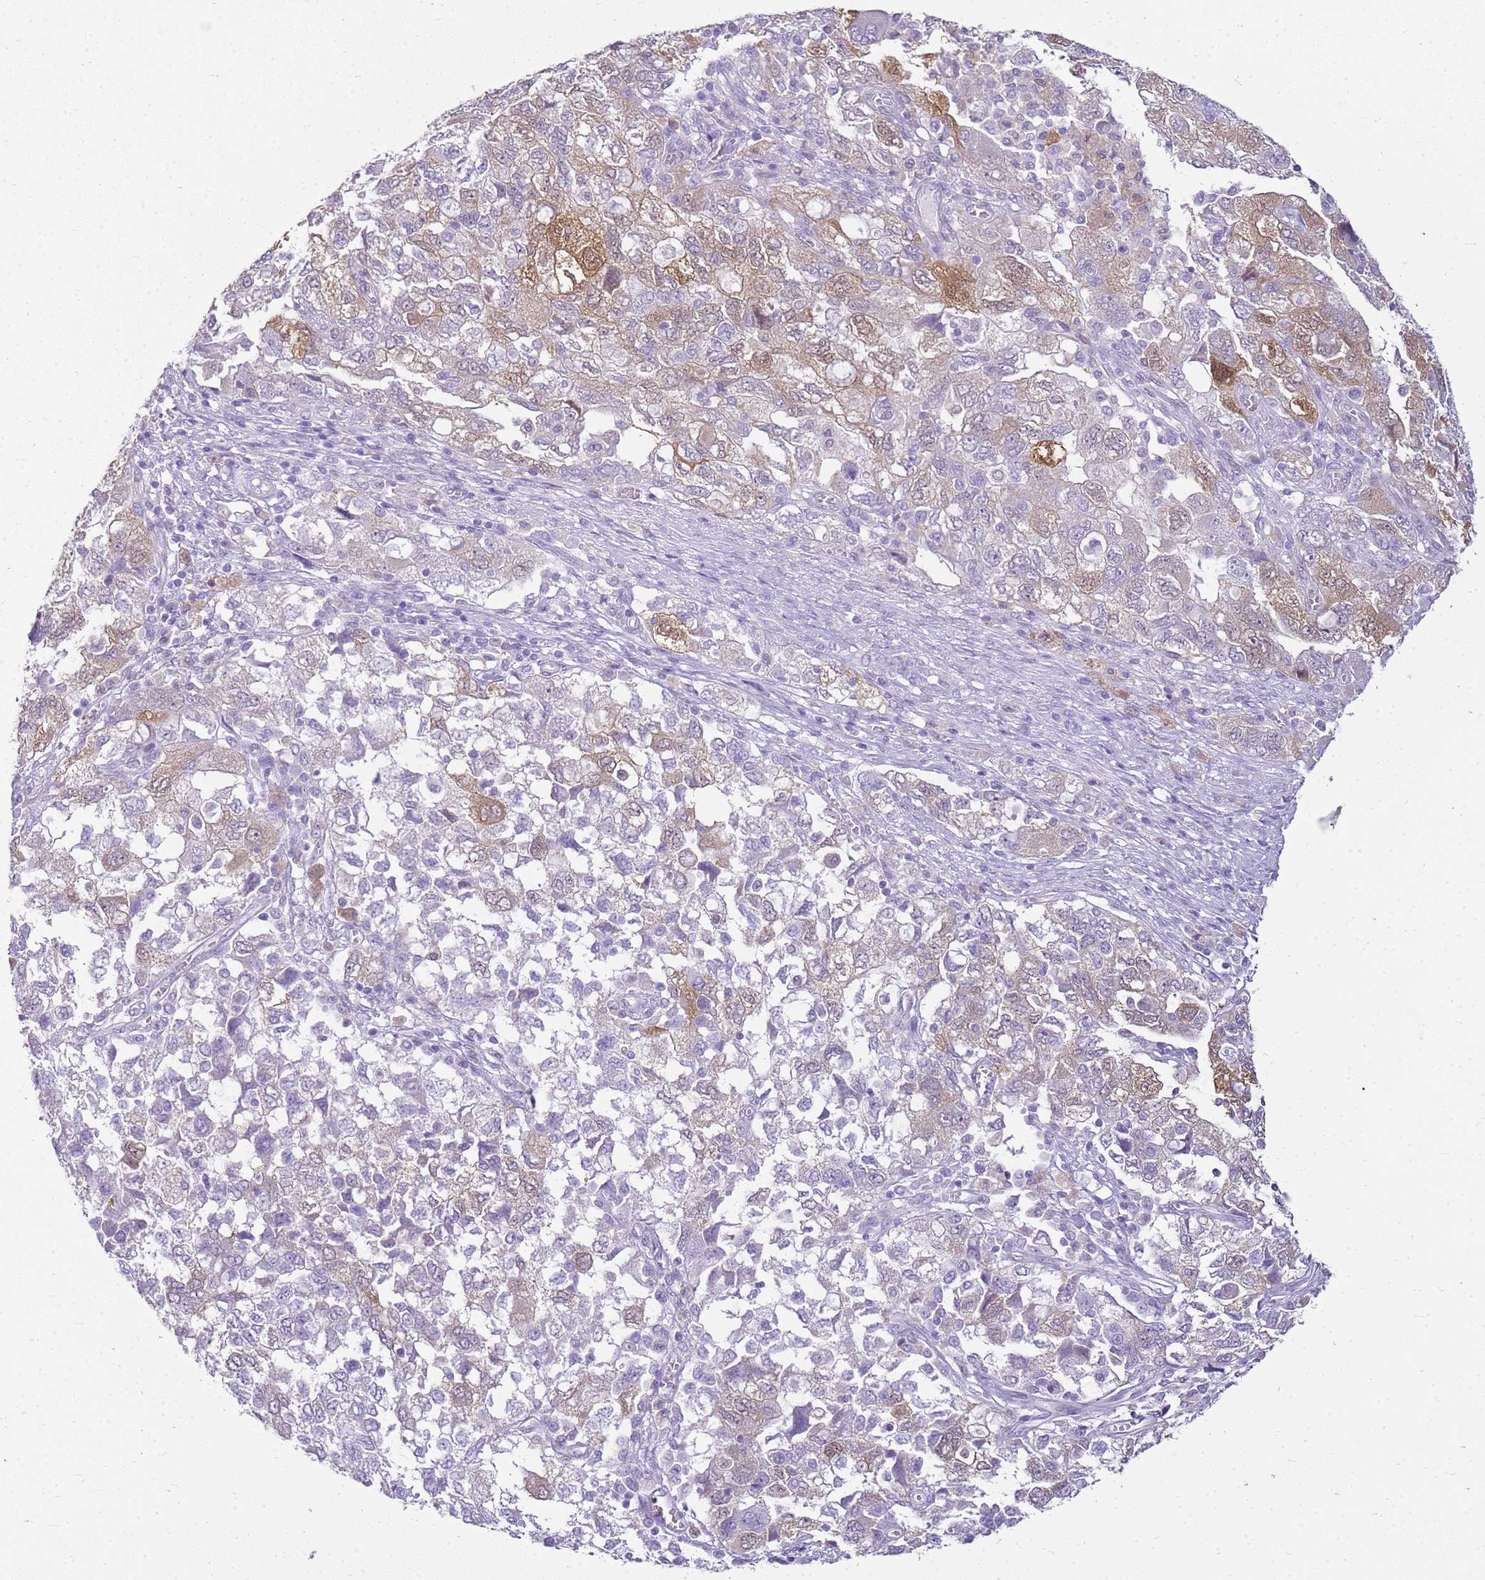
{"staining": {"intensity": "moderate", "quantity": "<25%", "location": "cytoplasmic/membranous"}, "tissue": "ovarian cancer", "cell_type": "Tumor cells", "image_type": "cancer", "snomed": [{"axis": "morphology", "description": "Carcinoma, NOS"}, {"axis": "morphology", "description": "Cystadenocarcinoma, serous, NOS"}, {"axis": "topography", "description": "Ovary"}], "caption": "DAB immunohistochemical staining of human serous cystadenocarcinoma (ovarian) demonstrates moderate cytoplasmic/membranous protein positivity in approximately <25% of tumor cells.", "gene": "SULT1E1", "patient": {"sex": "female", "age": 69}}